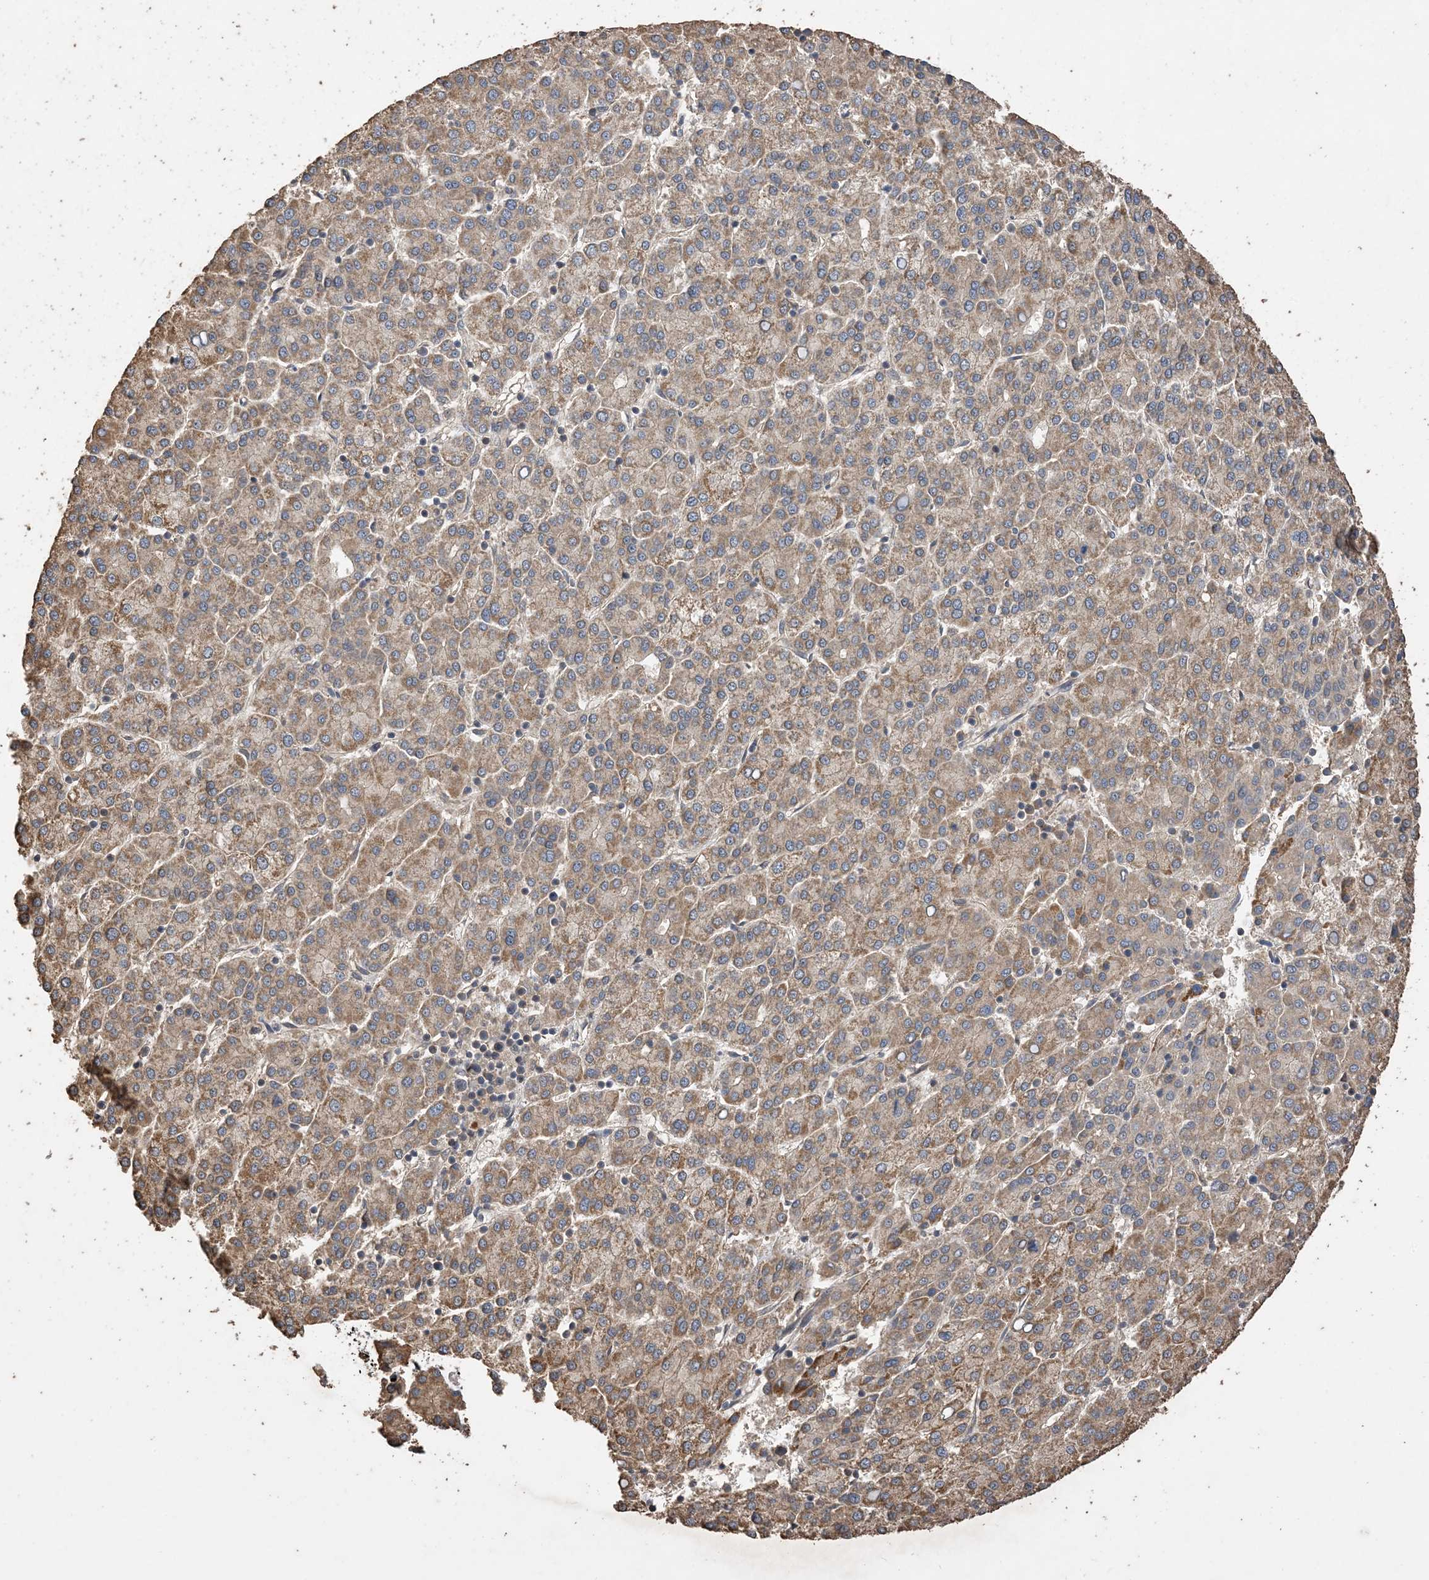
{"staining": {"intensity": "moderate", "quantity": ">75%", "location": "cytoplasmic/membranous"}, "tissue": "liver cancer", "cell_type": "Tumor cells", "image_type": "cancer", "snomed": [{"axis": "morphology", "description": "Carcinoma, Hepatocellular, NOS"}, {"axis": "topography", "description": "Liver"}], "caption": "This image displays immunohistochemistry (IHC) staining of human liver cancer, with medium moderate cytoplasmic/membranous expression in about >75% of tumor cells.", "gene": "ZKSCAN5", "patient": {"sex": "female", "age": 58}}